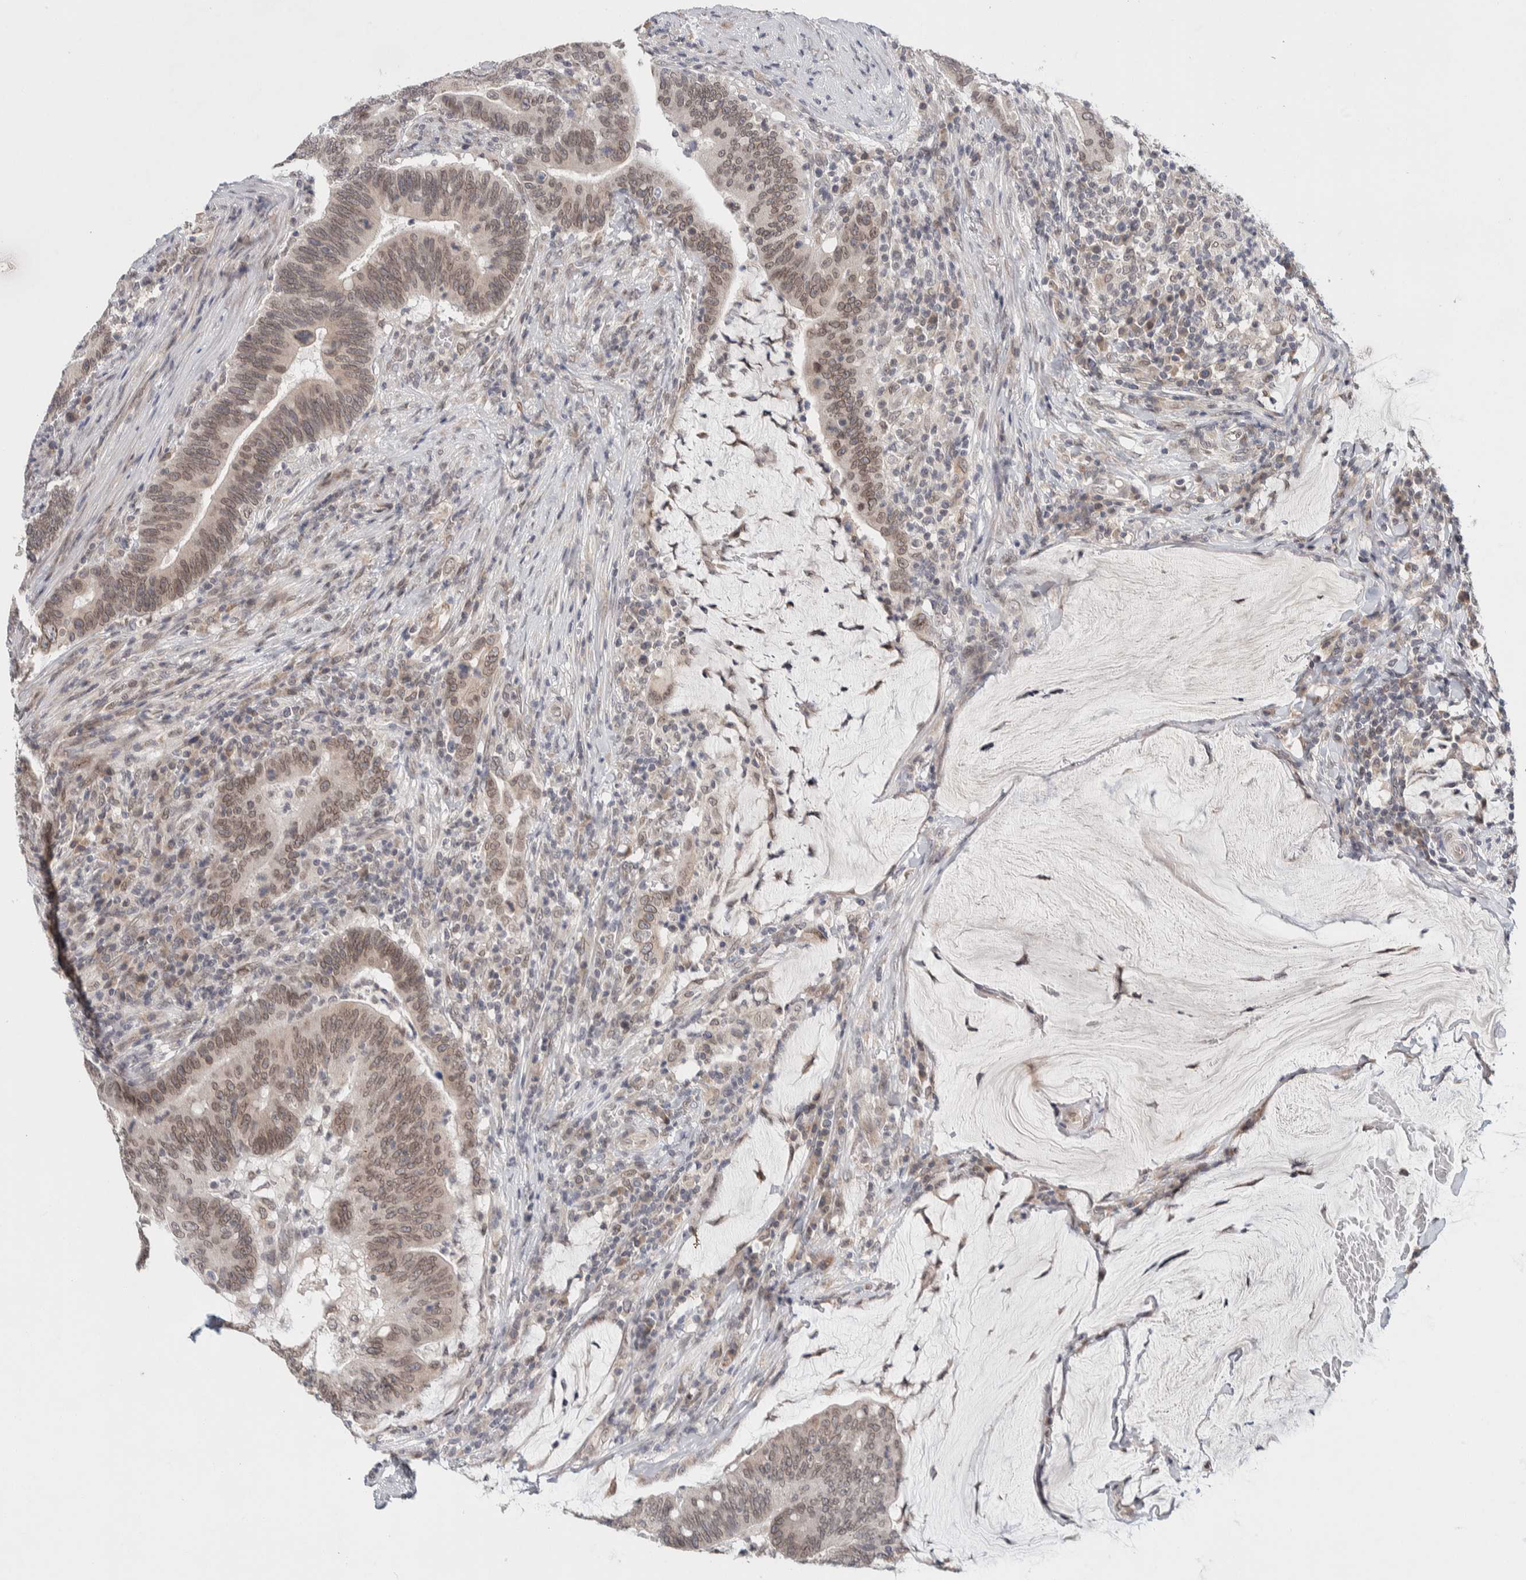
{"staining": {"intensity": "moderate", "quantity": ">75%", "location": "cytoplasmic/membranous,nuclear"}, "tissue": "colorectal cancer", "cell_type": "Tumor cells", "image_type": "cancer", "snomed": [{"axis": "morphology", "description": "Normal tissue, NOS"}, {"axis": "morphology", "description": "Adenocarcinoma, NOS"}, {"axis": "topography", "description": "Colon"}], "caption": "An image showing moderate cytoplasmic/membranous and nuclear staining in approximately >75% of tumor cells in adenocarcinoma (colorectal), as visualized by brown immunohistochemical staining.", "gene": "CRAT", "patient": {"sex": "female", "age": 66}}